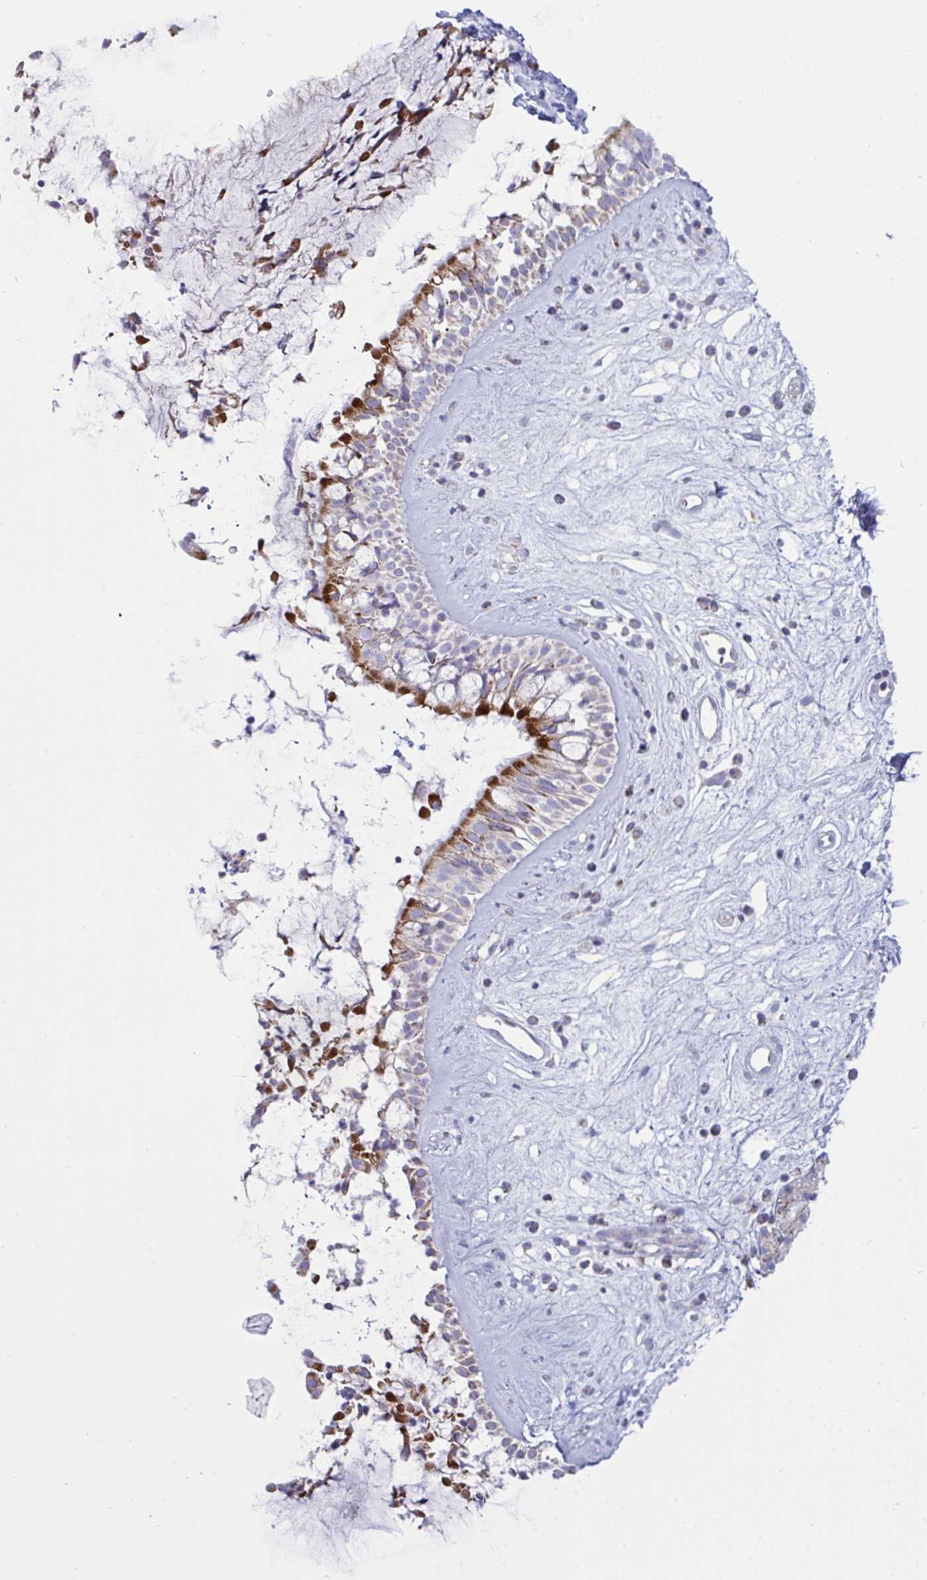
{"staining": {"intensity": "strong", "quantity": "<25%", "location": "cytoplasmic/membranous"}, "tissue": "nasopharynx", "cell_type": "Respiratory epithelial cells", "image_type": "normal", "snomed": [{"axis": "morphology", "description": "Normal tissue, NOS"}, {"axis": "topography", "description": "Nasopharynx"}], "caption": "Benign nasopharynx exhibits strong cytoplasmic/membranous staining in approximately <25% of respiratory epithelial cells, visualized by immunohistochemistry. (IHC, brightfield microscopy, high magnification).", "gene": "HSPE1", "patient": {"sex": "male", "age": 32}}